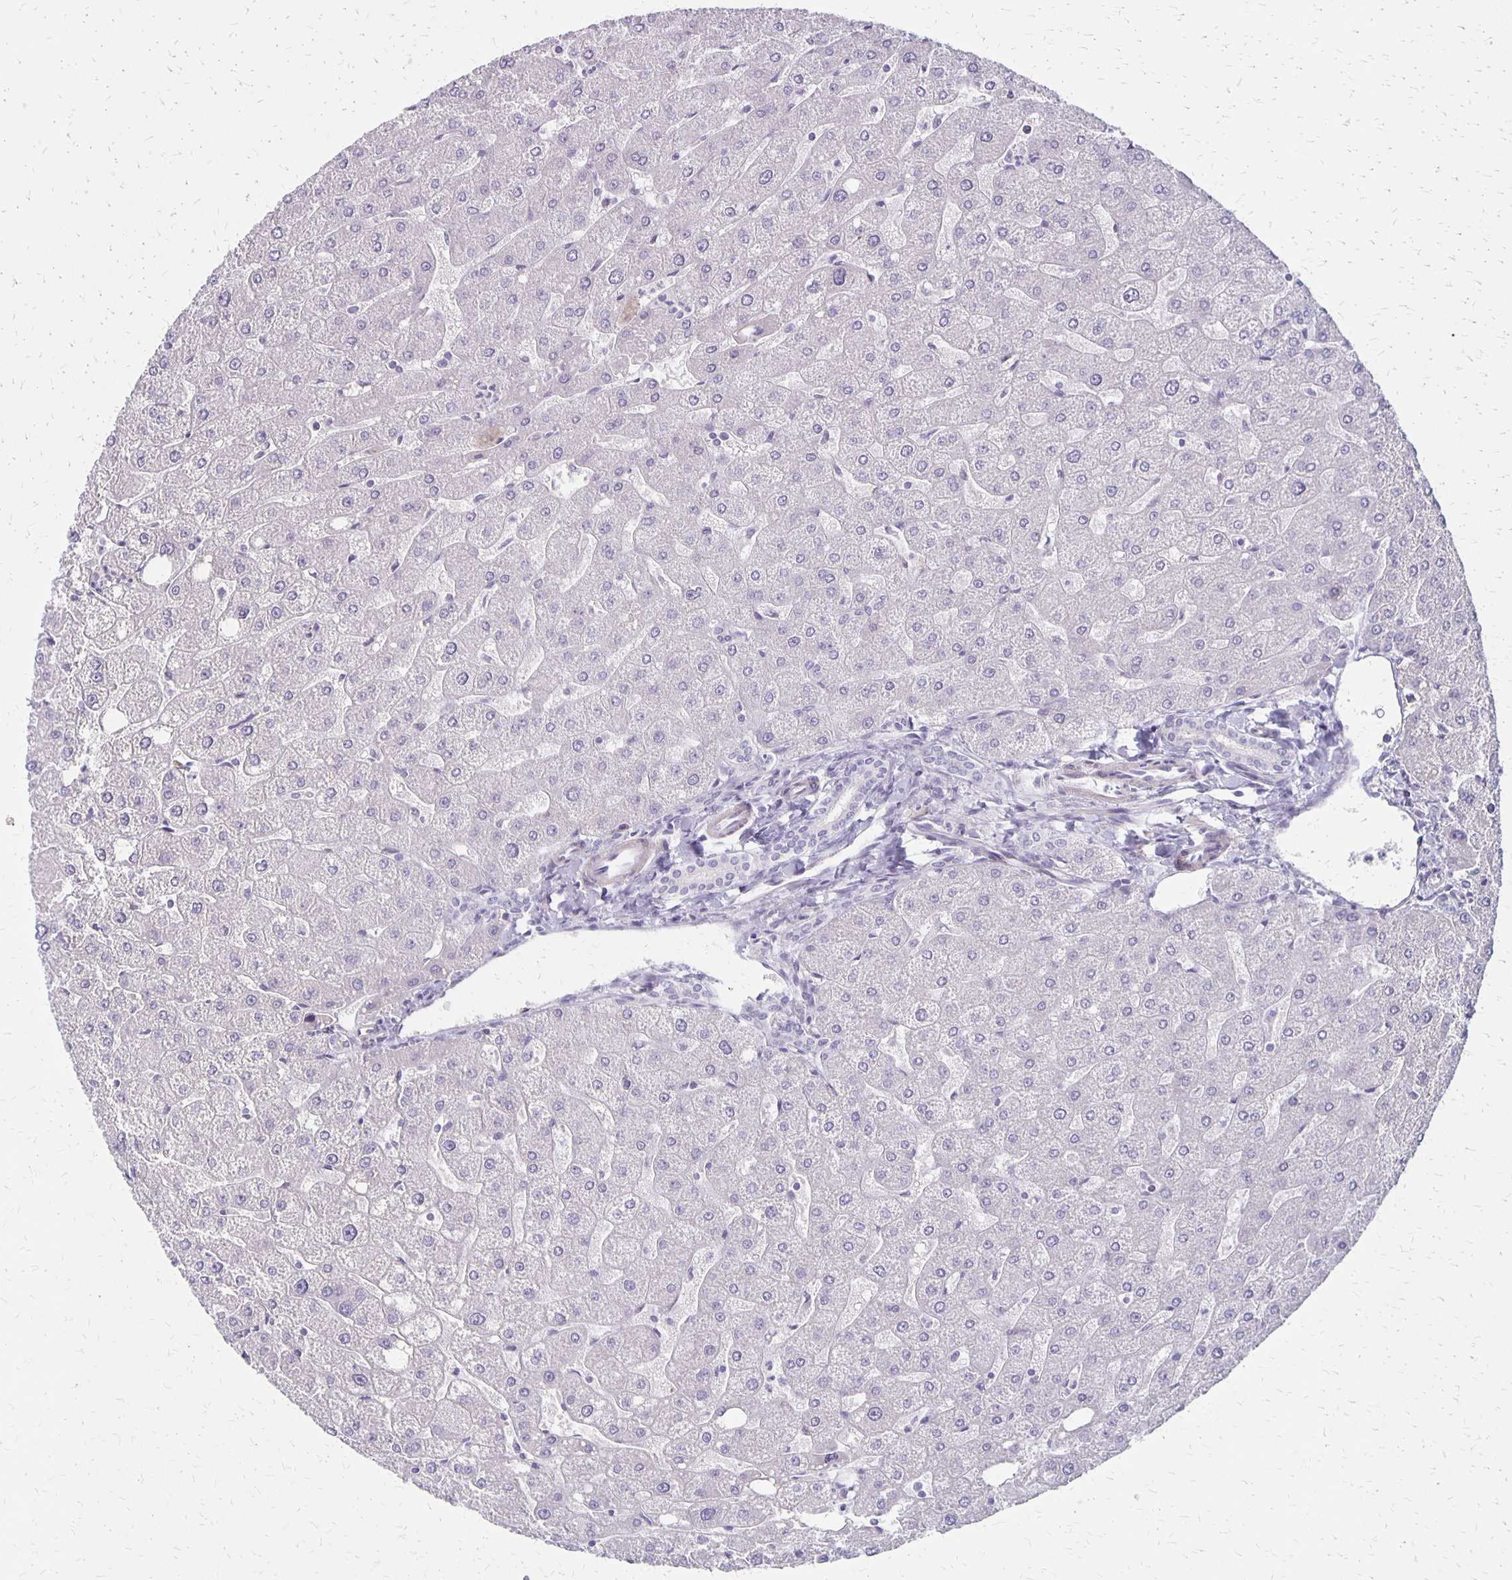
{"staining": {"intensity": "negative", "quantity": "none", "location": "none"}, "tissue": "liver", "cell_type": "Cholangiocytes", "image_type": "normal", "snomed": [{"axis": "morphology", "description": "Normal tissue, NOS"}, {"axis": "topography", "description": "Liver"}], "caption": "The IHC histopathology image has no significant expression in cholangiocytes of liver.", "gene": "HOMER1", "patient": {"sex": "male", "age": 67}}